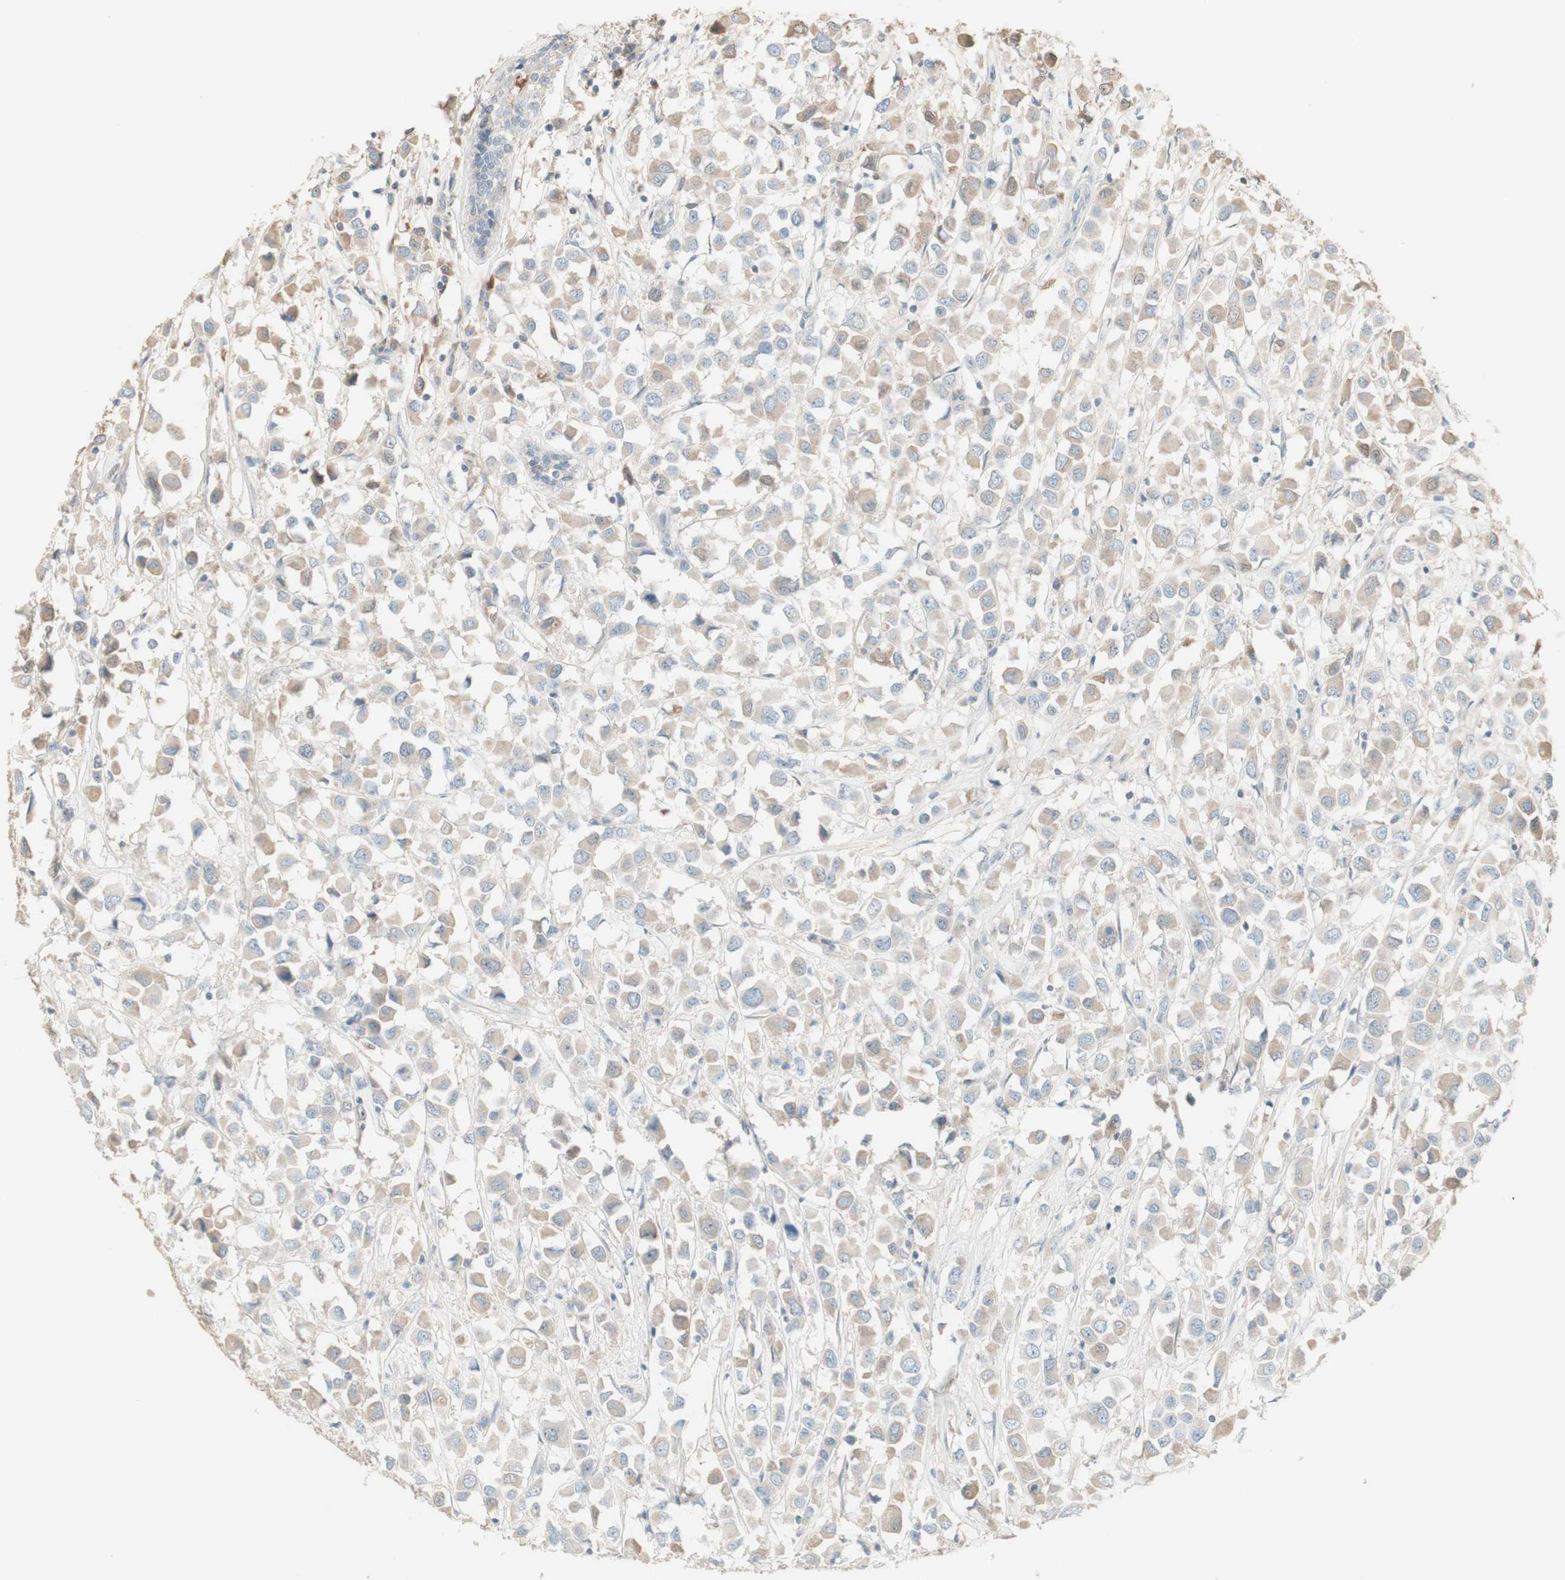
{"staining": {"intensity": "weak", "quantity": "25%-75%", "location": "cytoplasmic/membranous"}, "tissue": "breast cancer", "cell_type": "Tumor cells", "image_type": "cancer", "snomed": [{"axis": "morphology", "description": "Duct carcinoma"}, {"axis": "topography", "description": "Breast"}], "caption": "Breast cancer (invasive ductal carcinoma) tissue shows weak cytoplasmic/membranous expression in approximately 25%-75% of tumor cells, visualized by immunohistochemistry.", "gene": "IFNG", "patient": {"sex": "female", "age": 61}}